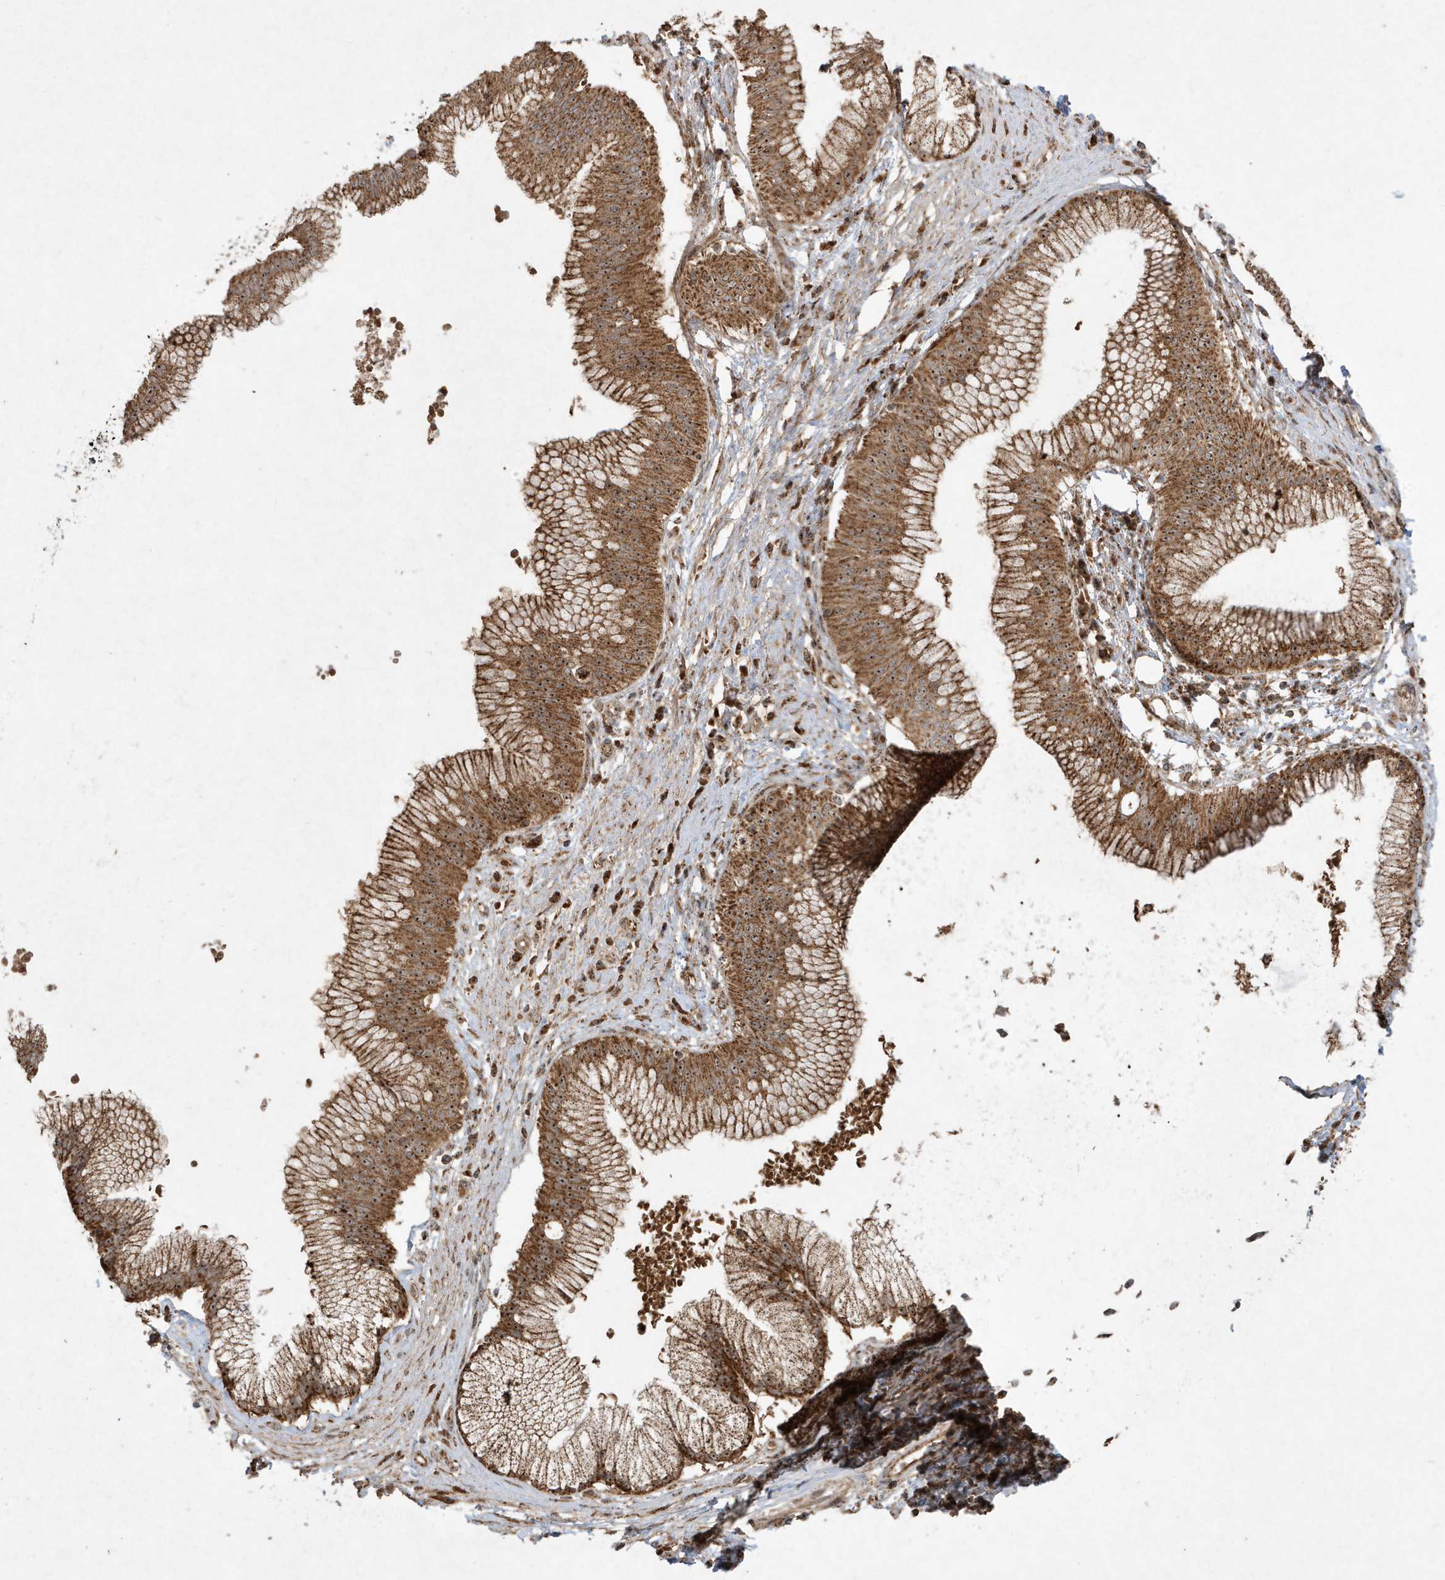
{"staining": {"intensity": "strong", "quantity": ">75%", "location": "cytoplasmic/membranous,nuclear"}, "tissue": "pancreatic cancer", "cell_type": "Tumor cells", "image_type": "cancer", "snomed": [{"axis": "morphology", "description": "Adenocarcinoma, NOS"}, {"axis": "topography", "description": "Pancreas"}], "caption": "Pancreatic cancer stained for a protein (brown) shows strong cytoplasmic/membranous and nuclear positive expression in approximately >75% of tumor cells.", "gene": "ABCB9", "patient": {"sex": "male", "age": 68}}